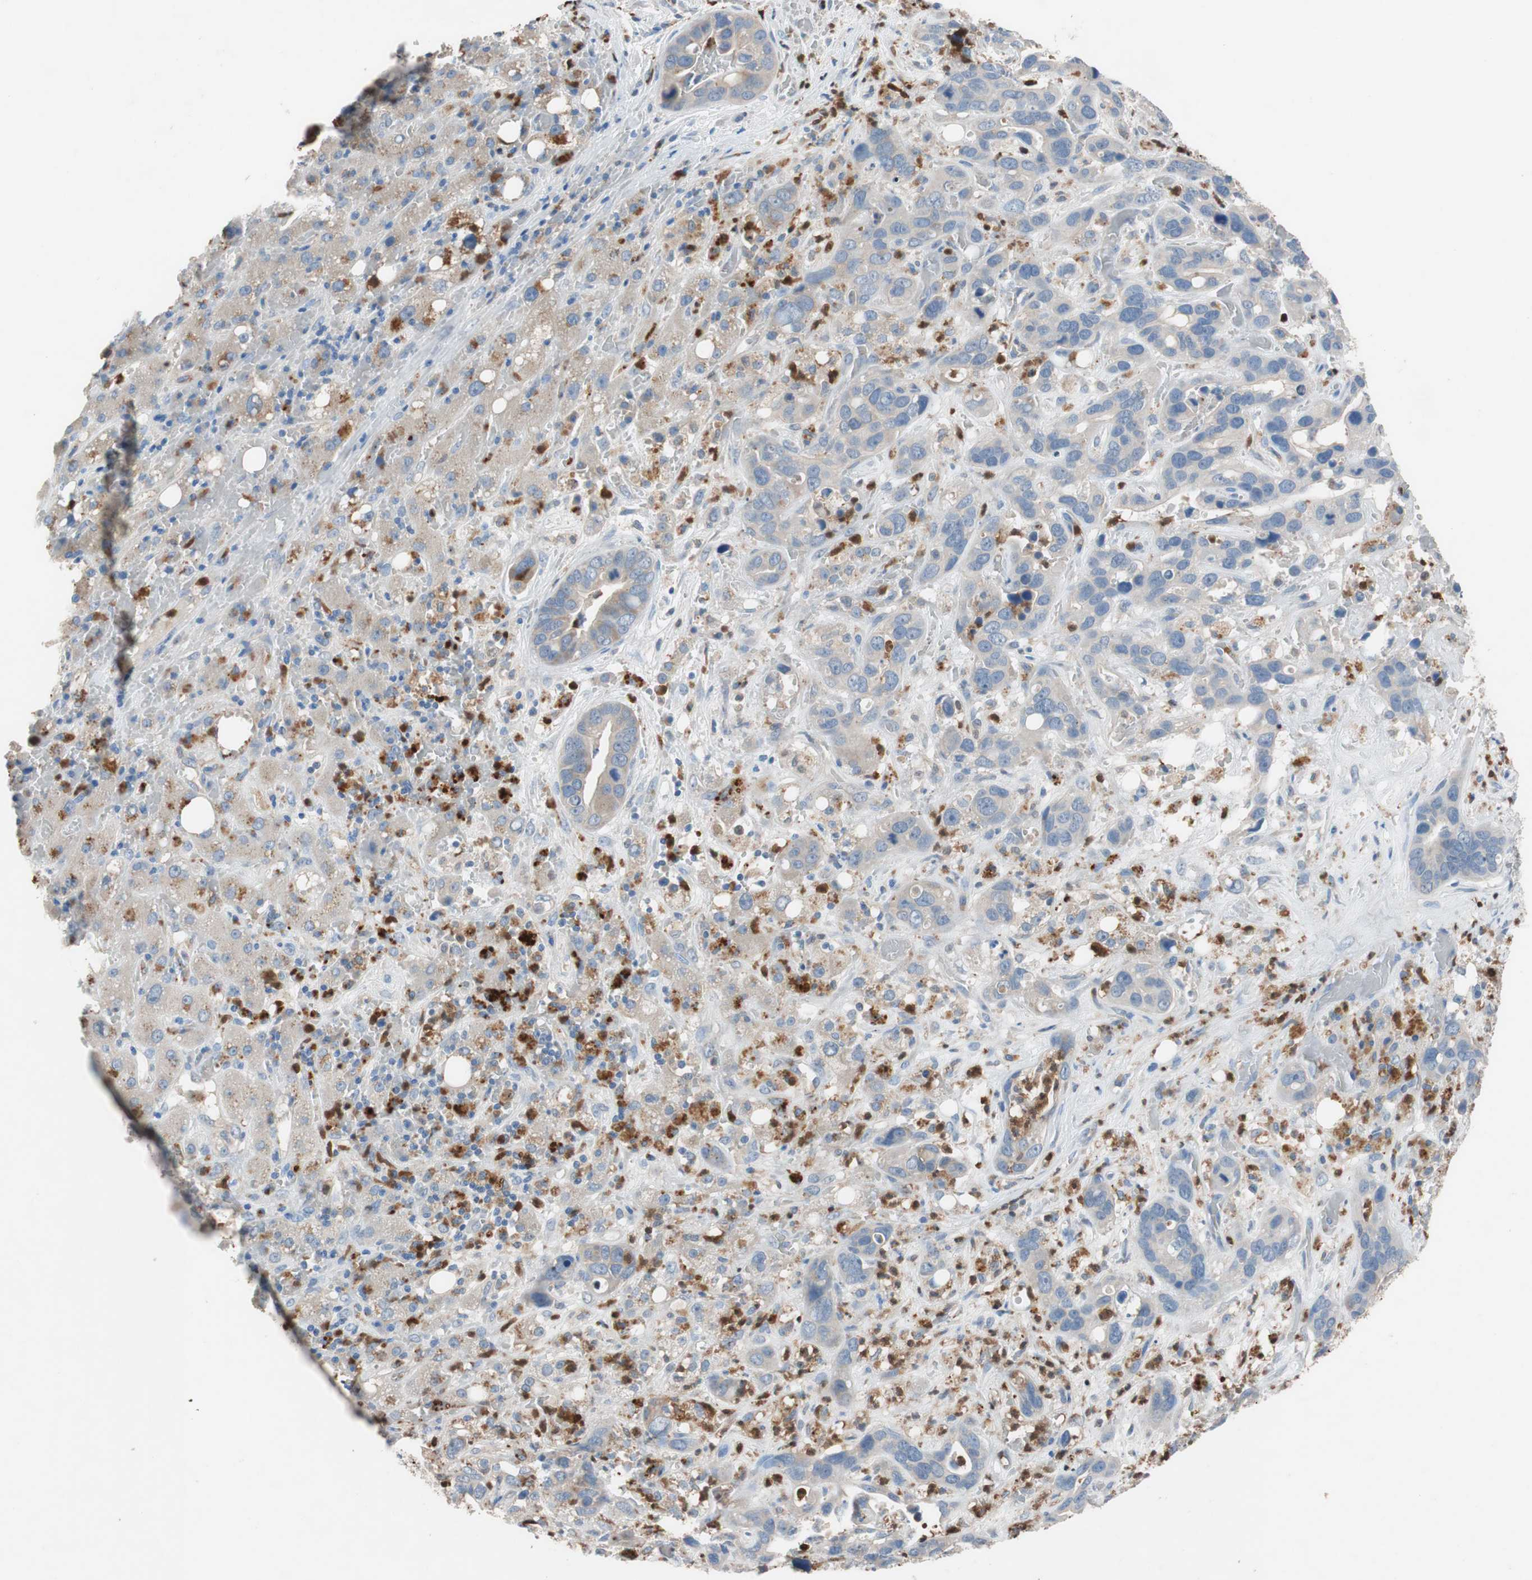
{"staining": {"intensity": "weak", "quantity": "25%-75%", "location": "cytoplasmic/membranous"}, "tissue": "liver cancer", "cell_type": "Tumor cells", "image_type": "cancer", "snomed": [{"axis": "morphology", "description": "Cholangiocarcinoma"}, {"axis": "topography", "description": "Liver"}], "caption": "This is a micrograph of immunohistochemistry (IHC) staining of liver cancer (cholangiocarcinoma), which shows weak staining in the cytoplasmic/membranous of tumor cells.", "gene": "CLEC4D", "patient": {"sex": "female", "age": 65}}